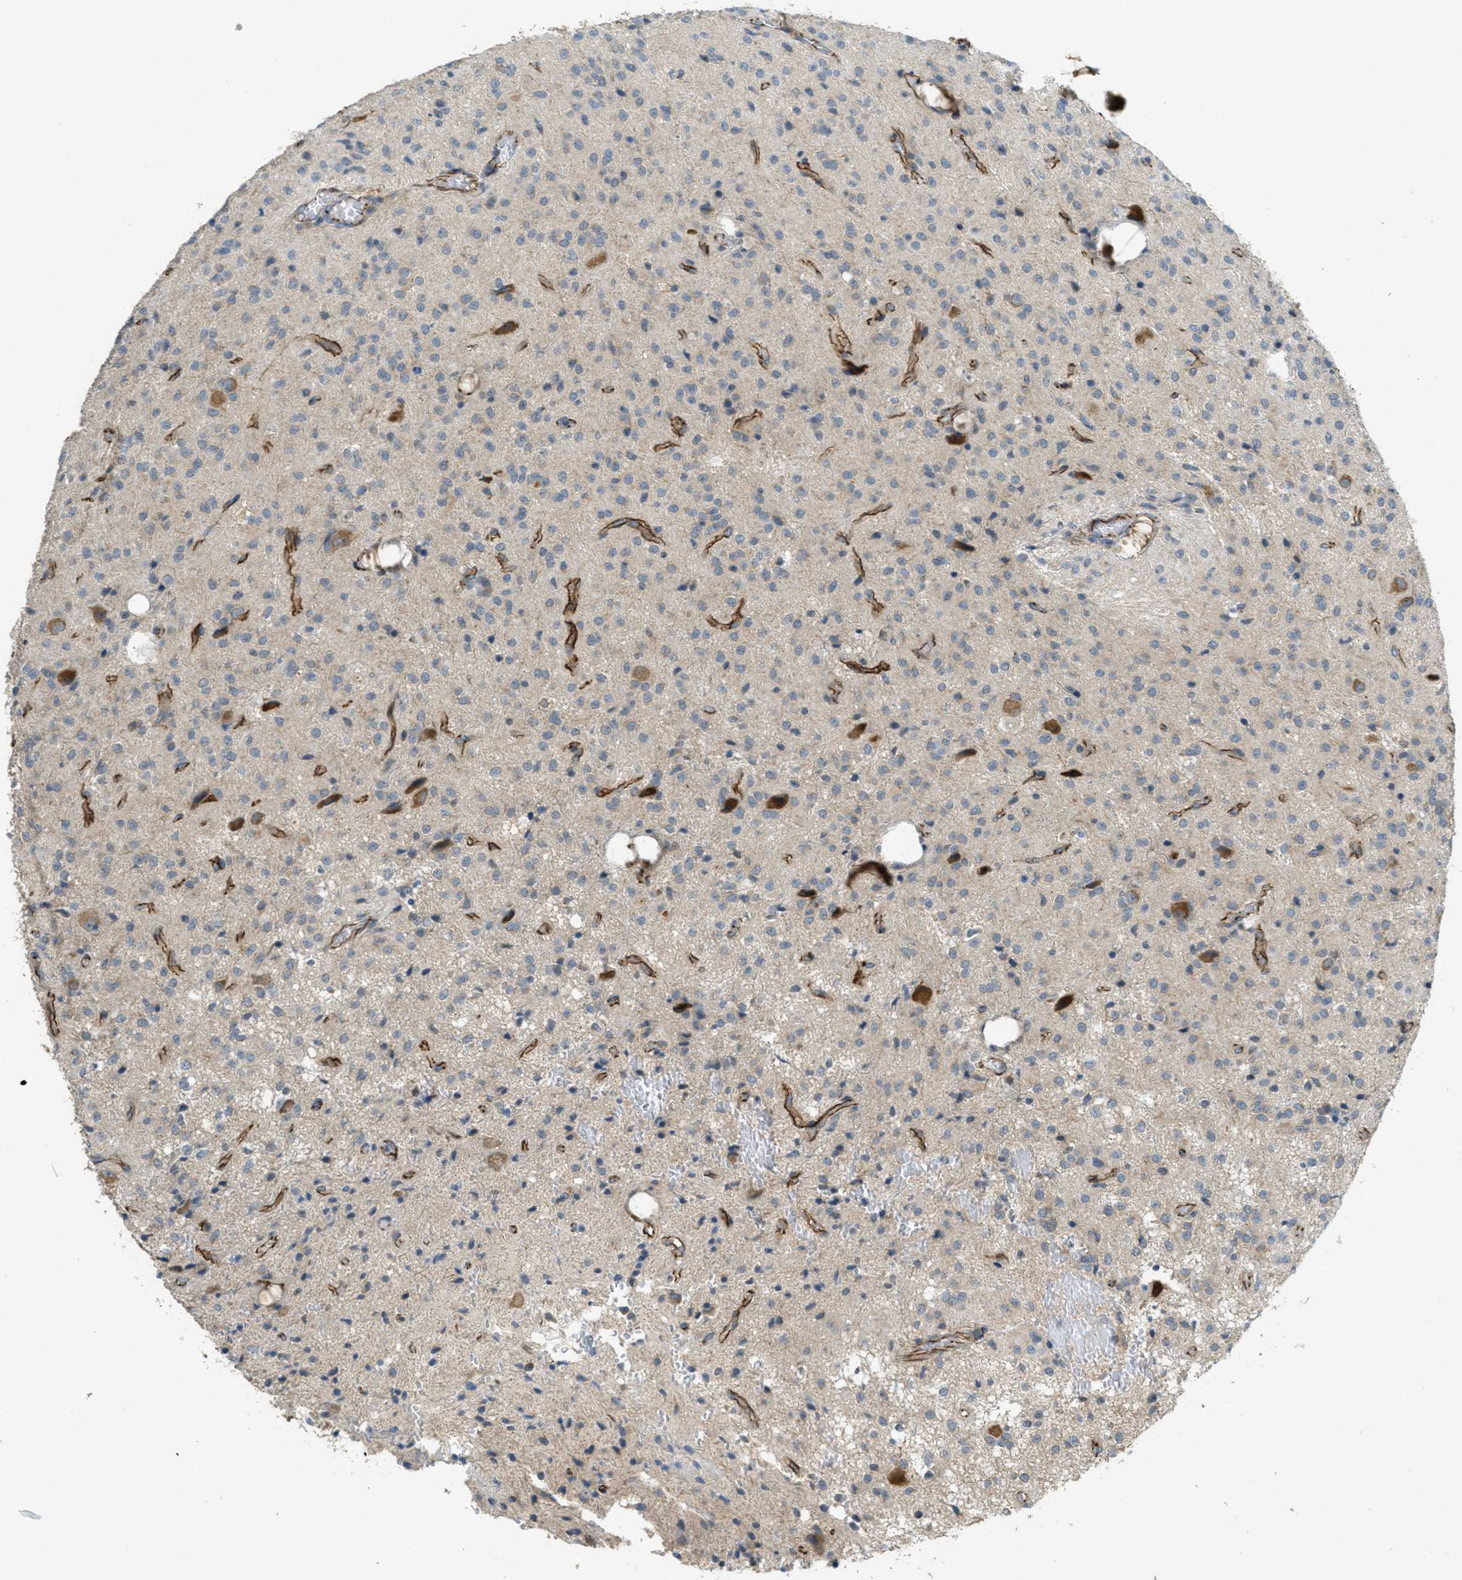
{"staining": {"intensity": "weak", "quantity": "<25%", "location": "cytoplasmic/membranous"}, "tissue": "glioma", "cell_type": "Tumor cells", "image_type": "cancer", "snomed": [{"axis": "morphology", "description": "Glioma, malignant, High grade"}, {"axis": "topography", "description": "Brain"}], "caption": "Tumor cells are negative for protein expression in human malignant high-grade glioma.", "gene": "JCAD", "patient": {"sex": "female", "age": 59}}